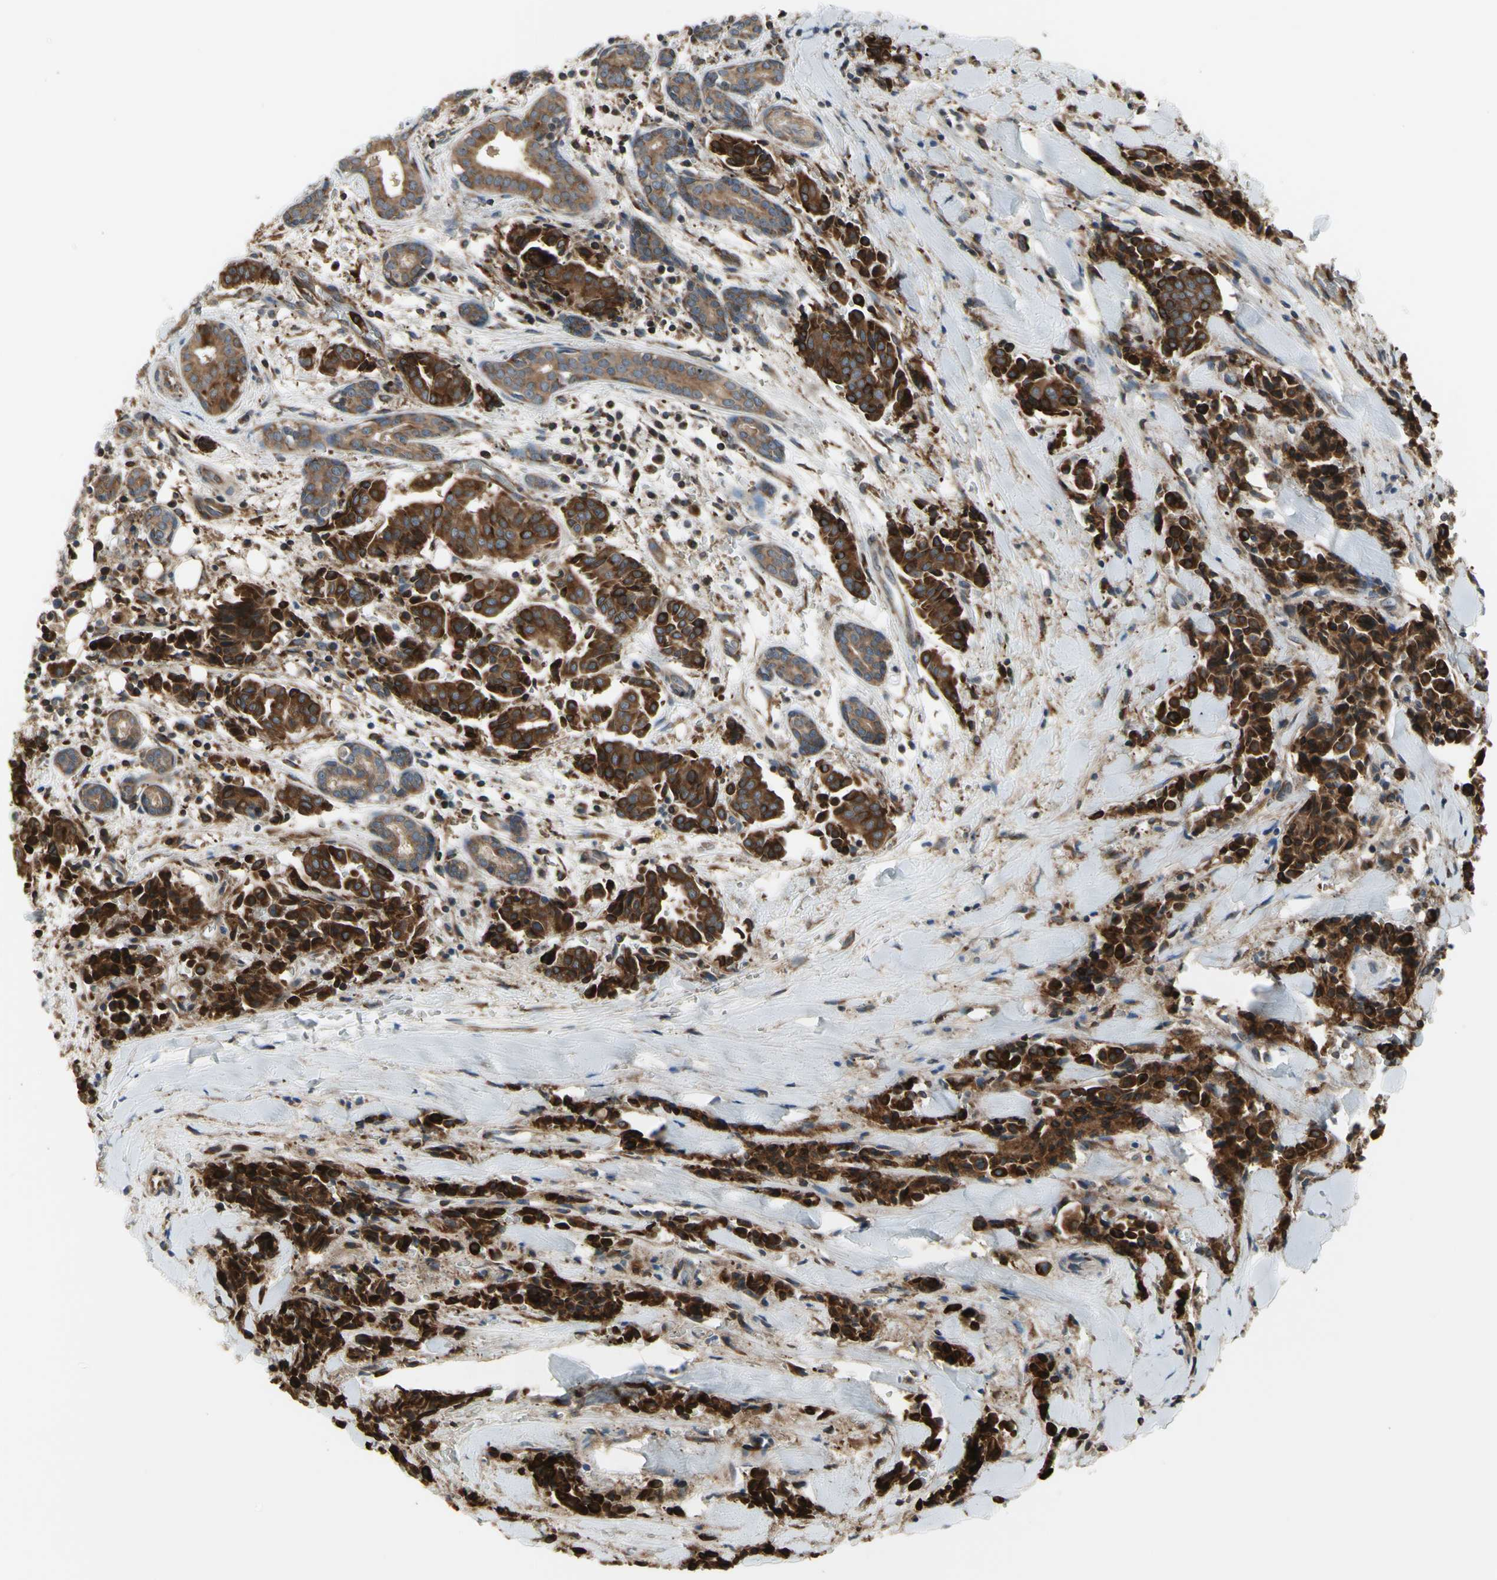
{"staining": {"intensity": "strong", "quantity": ">75%", "location": "cytoplasmic/membranous"}, "tissue": "head and neck cancer", "cell_type": "Tumor cells", "image_type": "cancer", "snomed": [{"axis": "morphology", "description": "Adenocarcinoma, NOS"}, {"axis": "topography", "description": "Salivary gland"}, {"axis": "topography", "description": "Head-Neck"}], "caption": "High-magnification brightfield microscopy of head and neck cancer stained with DAB (3,3'-diaminobenzidine) (brown) and counterstained with hematoxylin (blue). tumor cells exhibit strong cytoplasmic/membranous staining is seen in approximately>75% of cells. (Stains: DAB in brown, nuclei in blue, Microscopy: brightfield microscopy at high magnification).", "gene": "SLC39A9", "patient": {"sex": "female", "age": 59}}